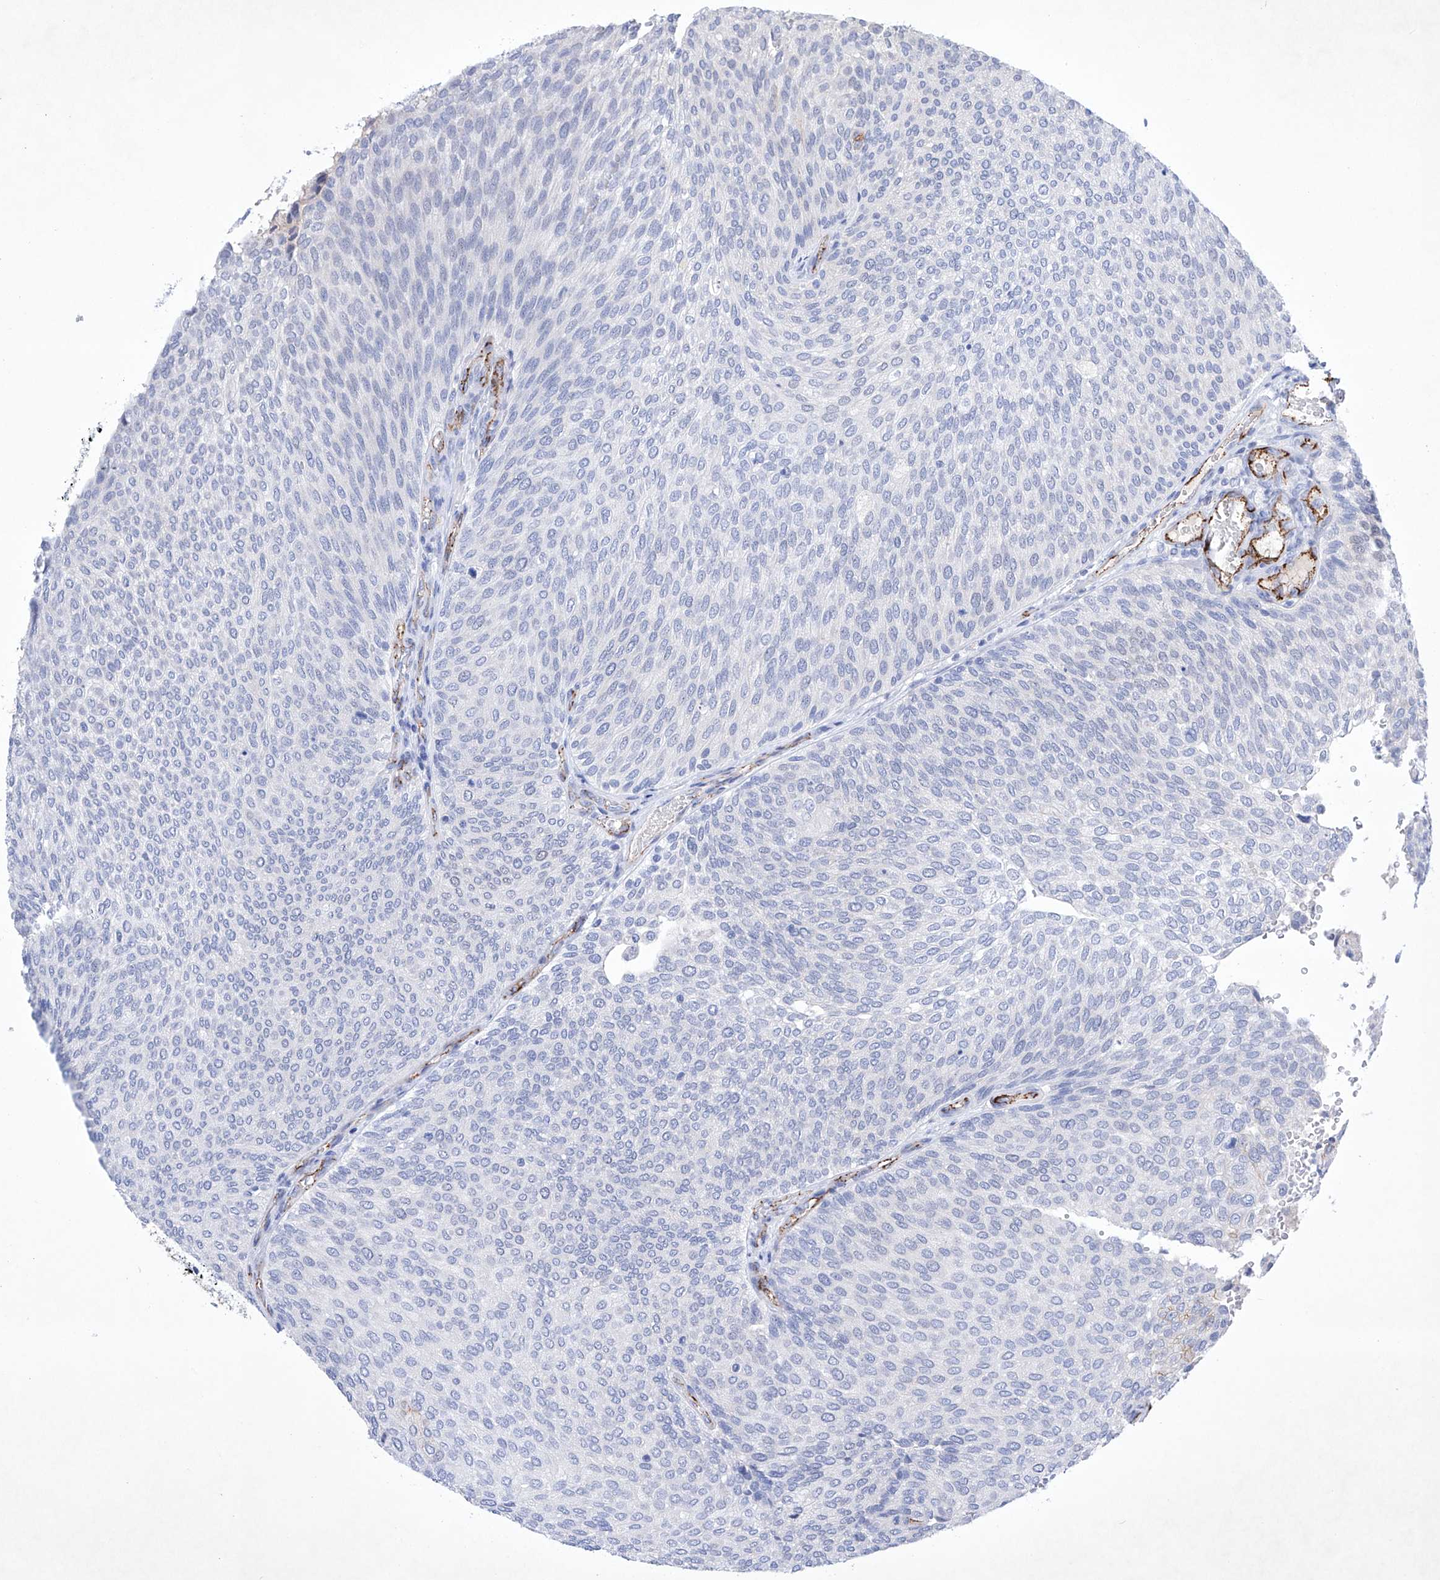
{"staining": {"intensity": "negative", "quantity": "none", "location": "none"}, "tissue": "urothelial cancer", "cell_type": "Tumor cells", "image_type": "cancer", "snomed": [{"axis": "morphology", "description": "Urothelial carcinoma, Low grade"}, {"axis": "topography", "description": "Urinary bladder"}], "caption": "Immunohistochemistry (IHC) of human urothelial cancer demonstrates no positivity in tumor cells.", "gene": "ETV7", "patient": {"sex": "female", "age": 79}}